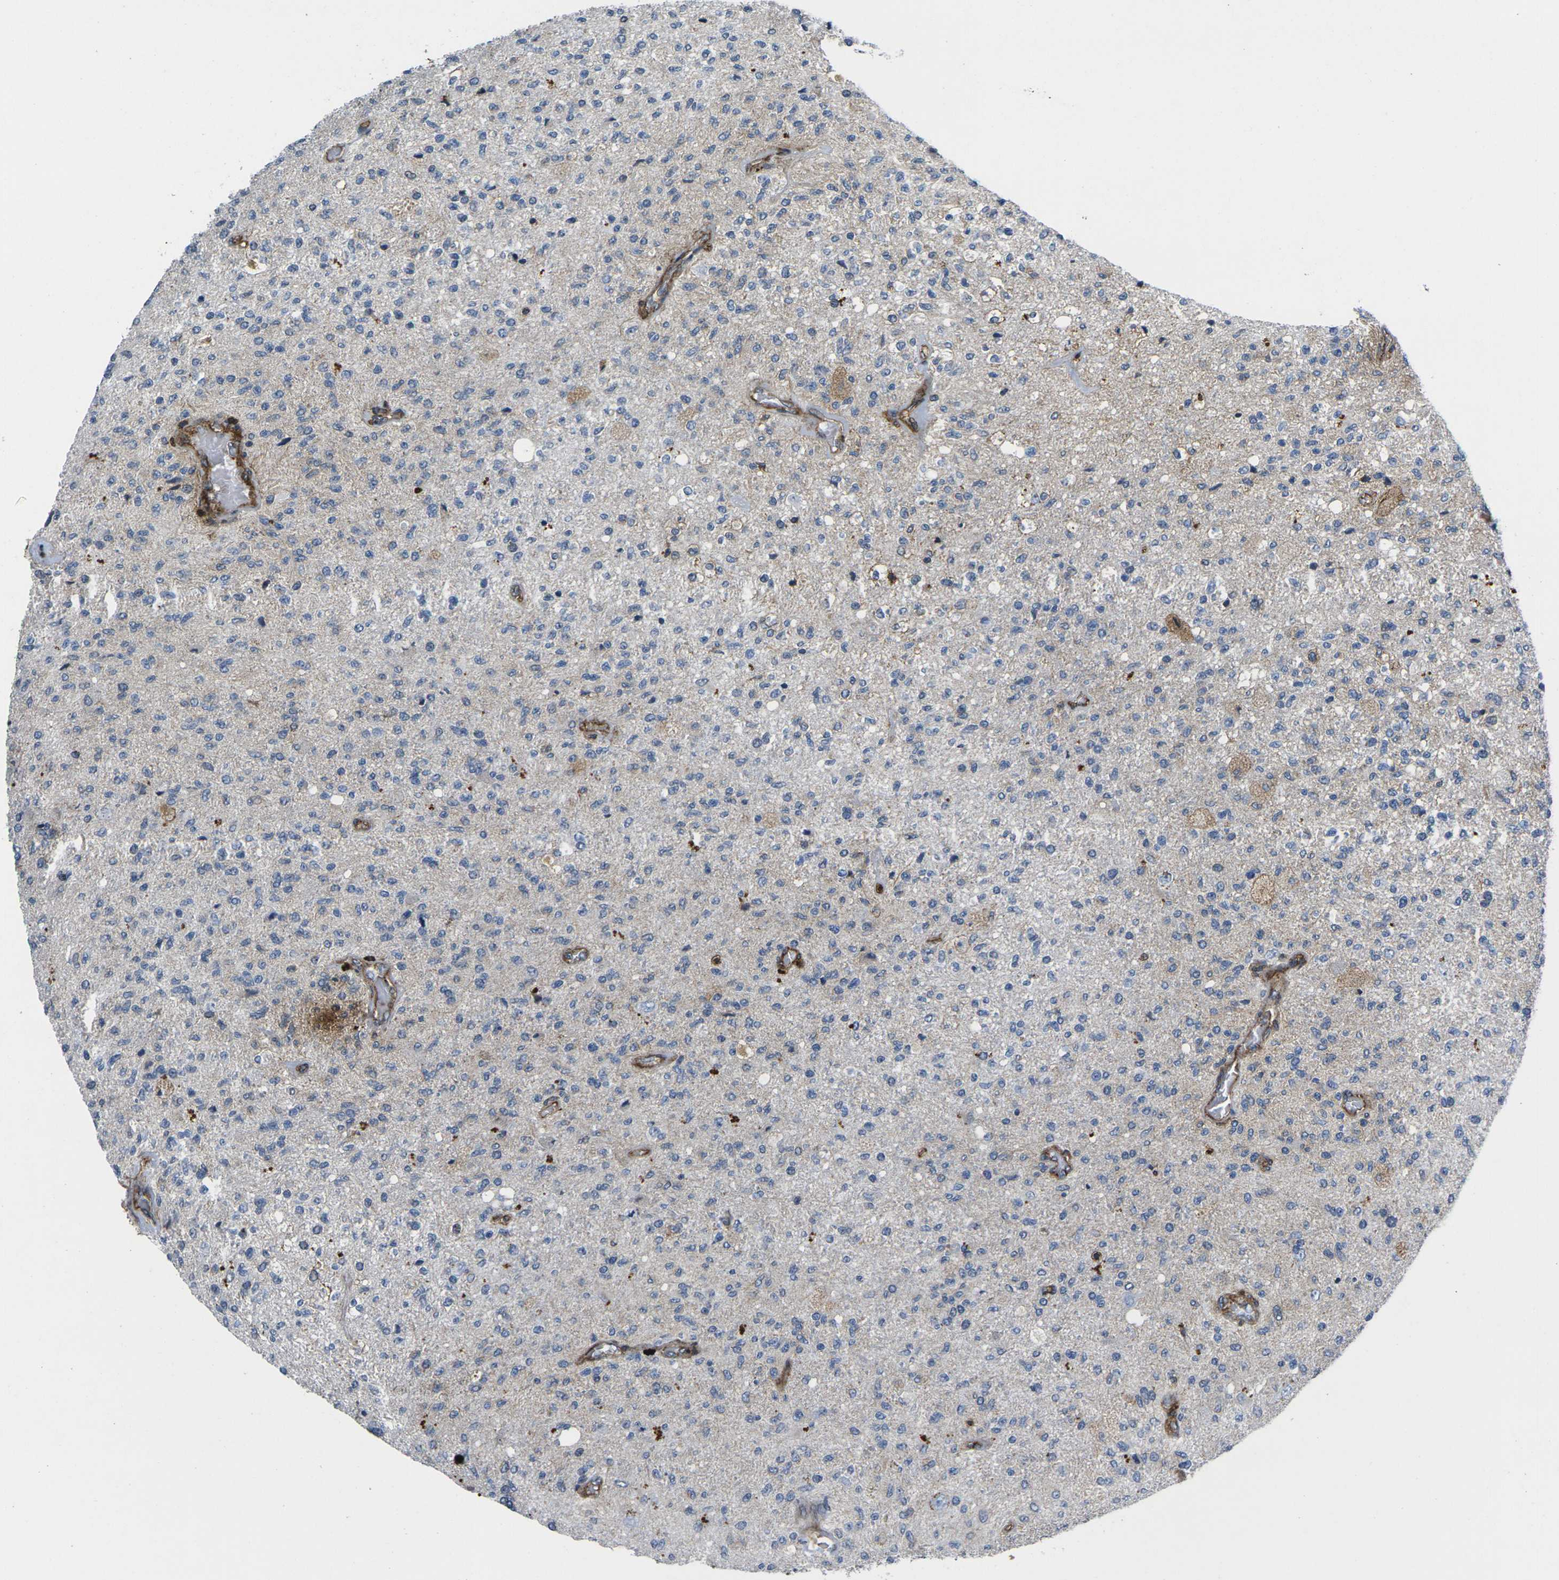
{"staining": {"intensity": "moderate", "quantity": "25%-75%", "location": "cytoplasmic/membranous"}, "tissue": "glioma", "cell_type": "Tumor cells", "image_type": "cancer", "snomed": [{"axis": "morphology", "description": "Normal tissue, NOS"}, {"axis": "morphology", "description": "Glioma, malignant, High grade"}, {"axis": "topography", "description": "Cerebral cortex"}], "caption": "This histopathology image shows immunohistochemistry staining of human malignant high-grade glioma, with medium moderate cytoplasmic/membranous expression in about 25%-75% of tumor cells.", "gene": "IQGAP1", "patient": {"sex": "male", "age": 77}}